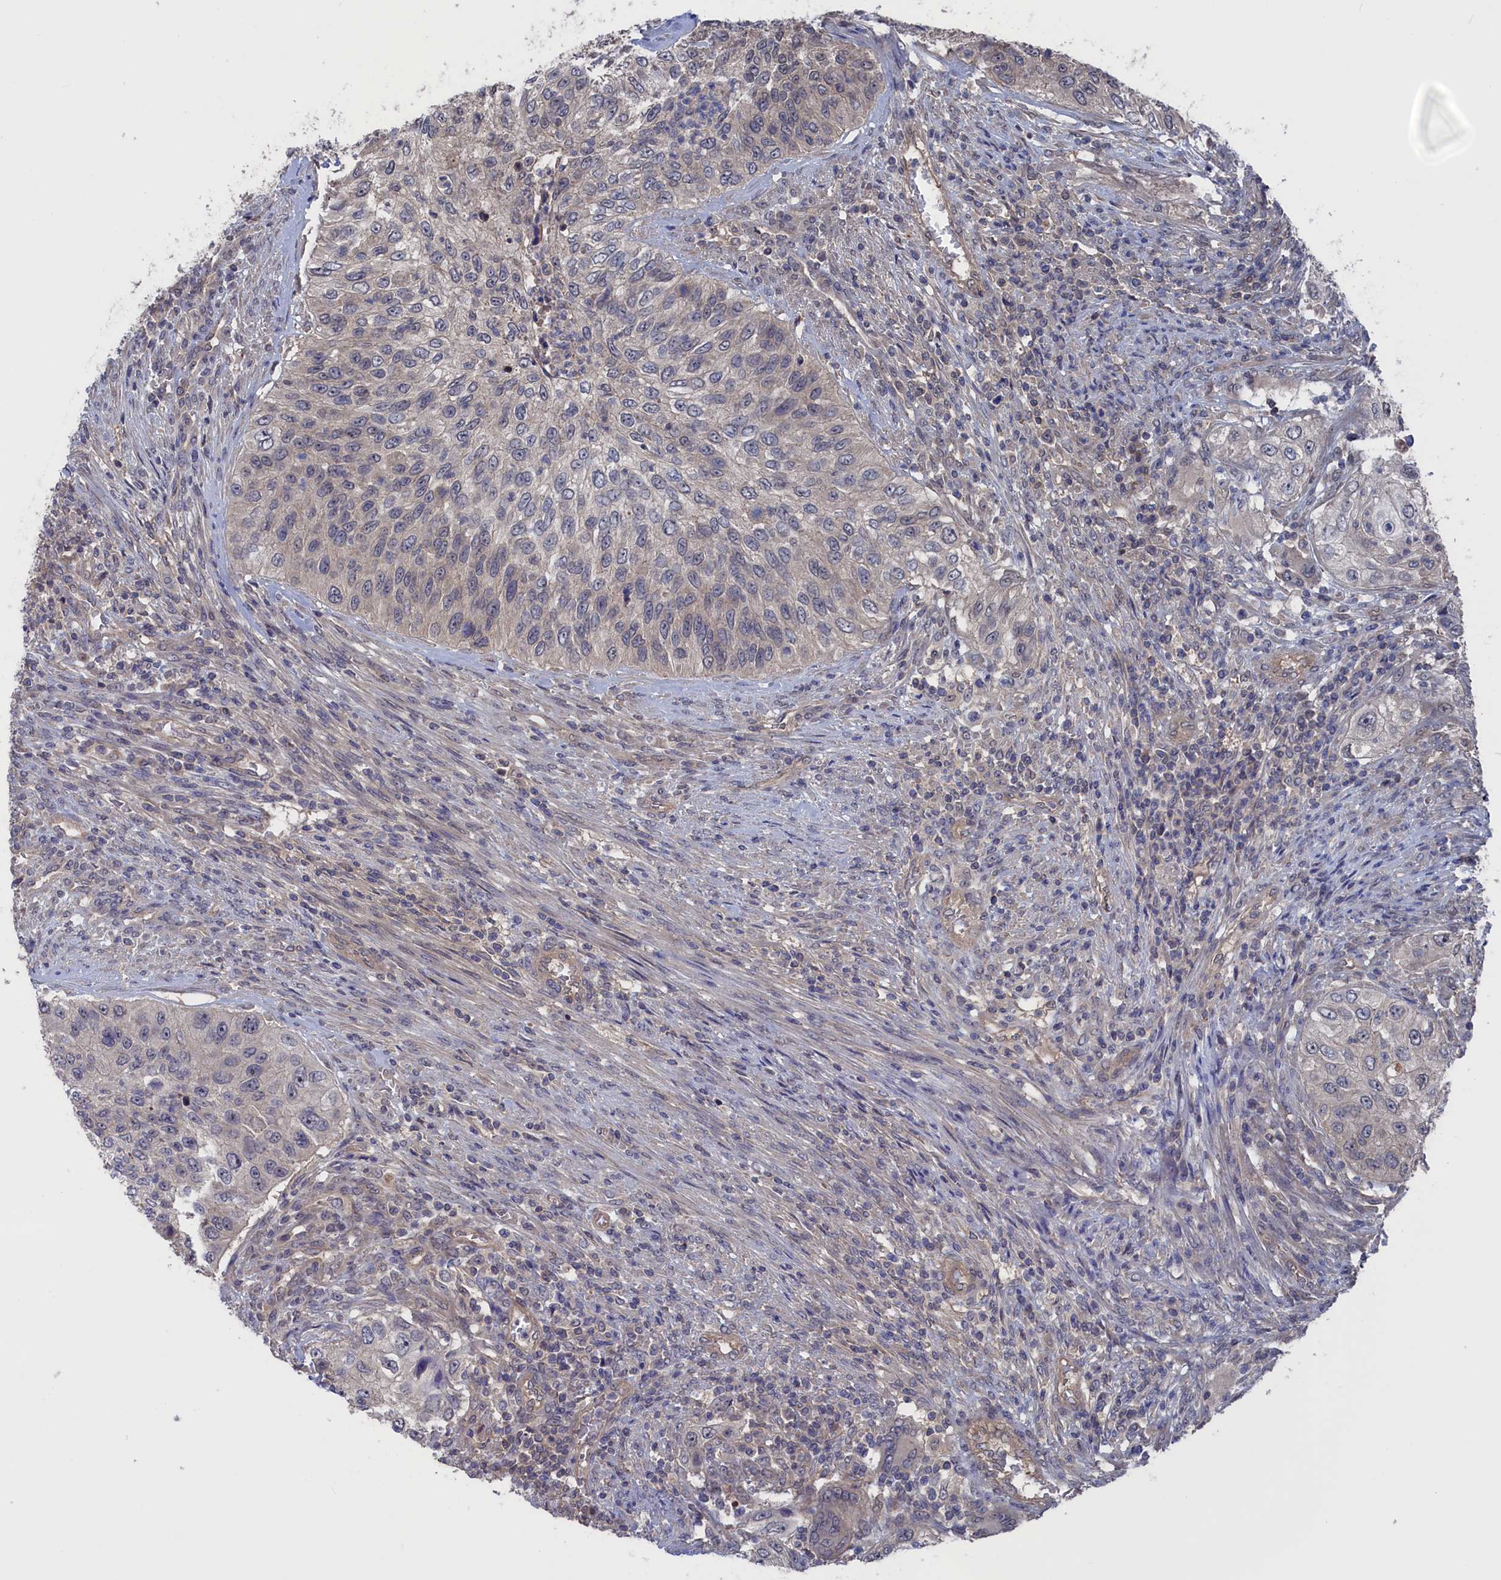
{"staining": {"intensity": "negative", "quantity": "none", "location": "none"}, "tissue": "urothelial cancer", "cell_type": "Tumor cells", "image_type": "cancer", "snomed": [{"axis": "morphology", "description": "Urothelial carcinoma, High grade"}, {"axis": "topography", "description": "Urinary bladder"}], "caption": "DAB (3,3'-diaminobenzidine) immunohistochemical staining of human high-grade urothelial carcinoma reveals no significant staining in tumor cells. (Stains: DAB IHC with hematoxylin counter stain, Microscopy: brightfield microscopy at high magnification).", "gene": "NUTF2", "patient": {"sex": "female", "age": 60}}